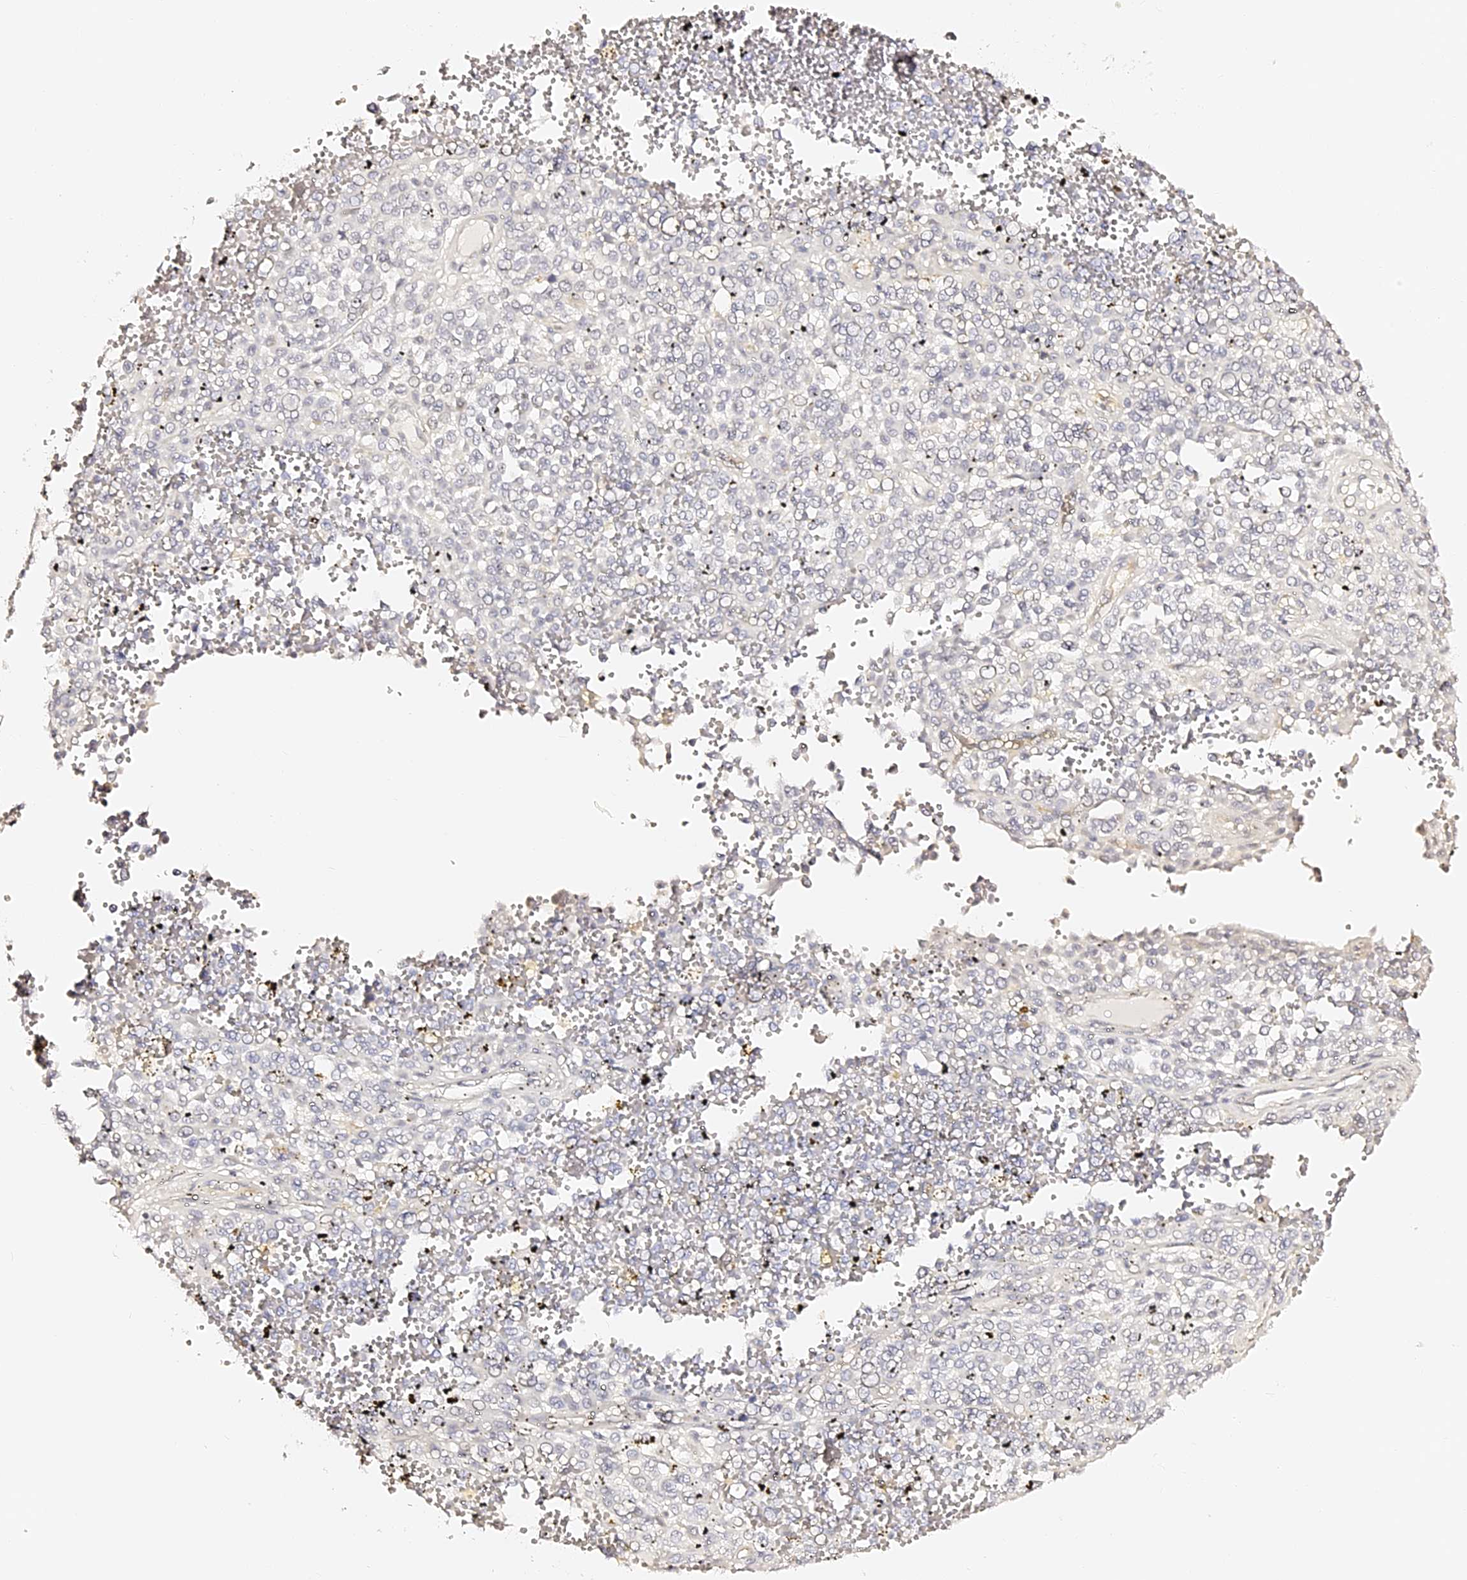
{"staining": {"intensity": "negative", "quantity": "none", "location": "none"}, "tissue": "melanoma", "cell_type": "Tumor cells", "image_type": "cancer", "snomed": [{"axis": "morphology", "description": "Malignant melanoma, Metastatic site"}, {"axis": "topography", "description": "Pancreas"}], "caption": "The photomicrograph shows no staining of tumor cells in melanoma. The staining was performed using DAB (3,3'-diaminobenzidine) to visualize the protein expression in brown, while the nuclei were stained in blue with hematoxylin (Magnification: 20x).", "gene": "SLC1A3", "patient": {"sex": "female", "age": 30}}